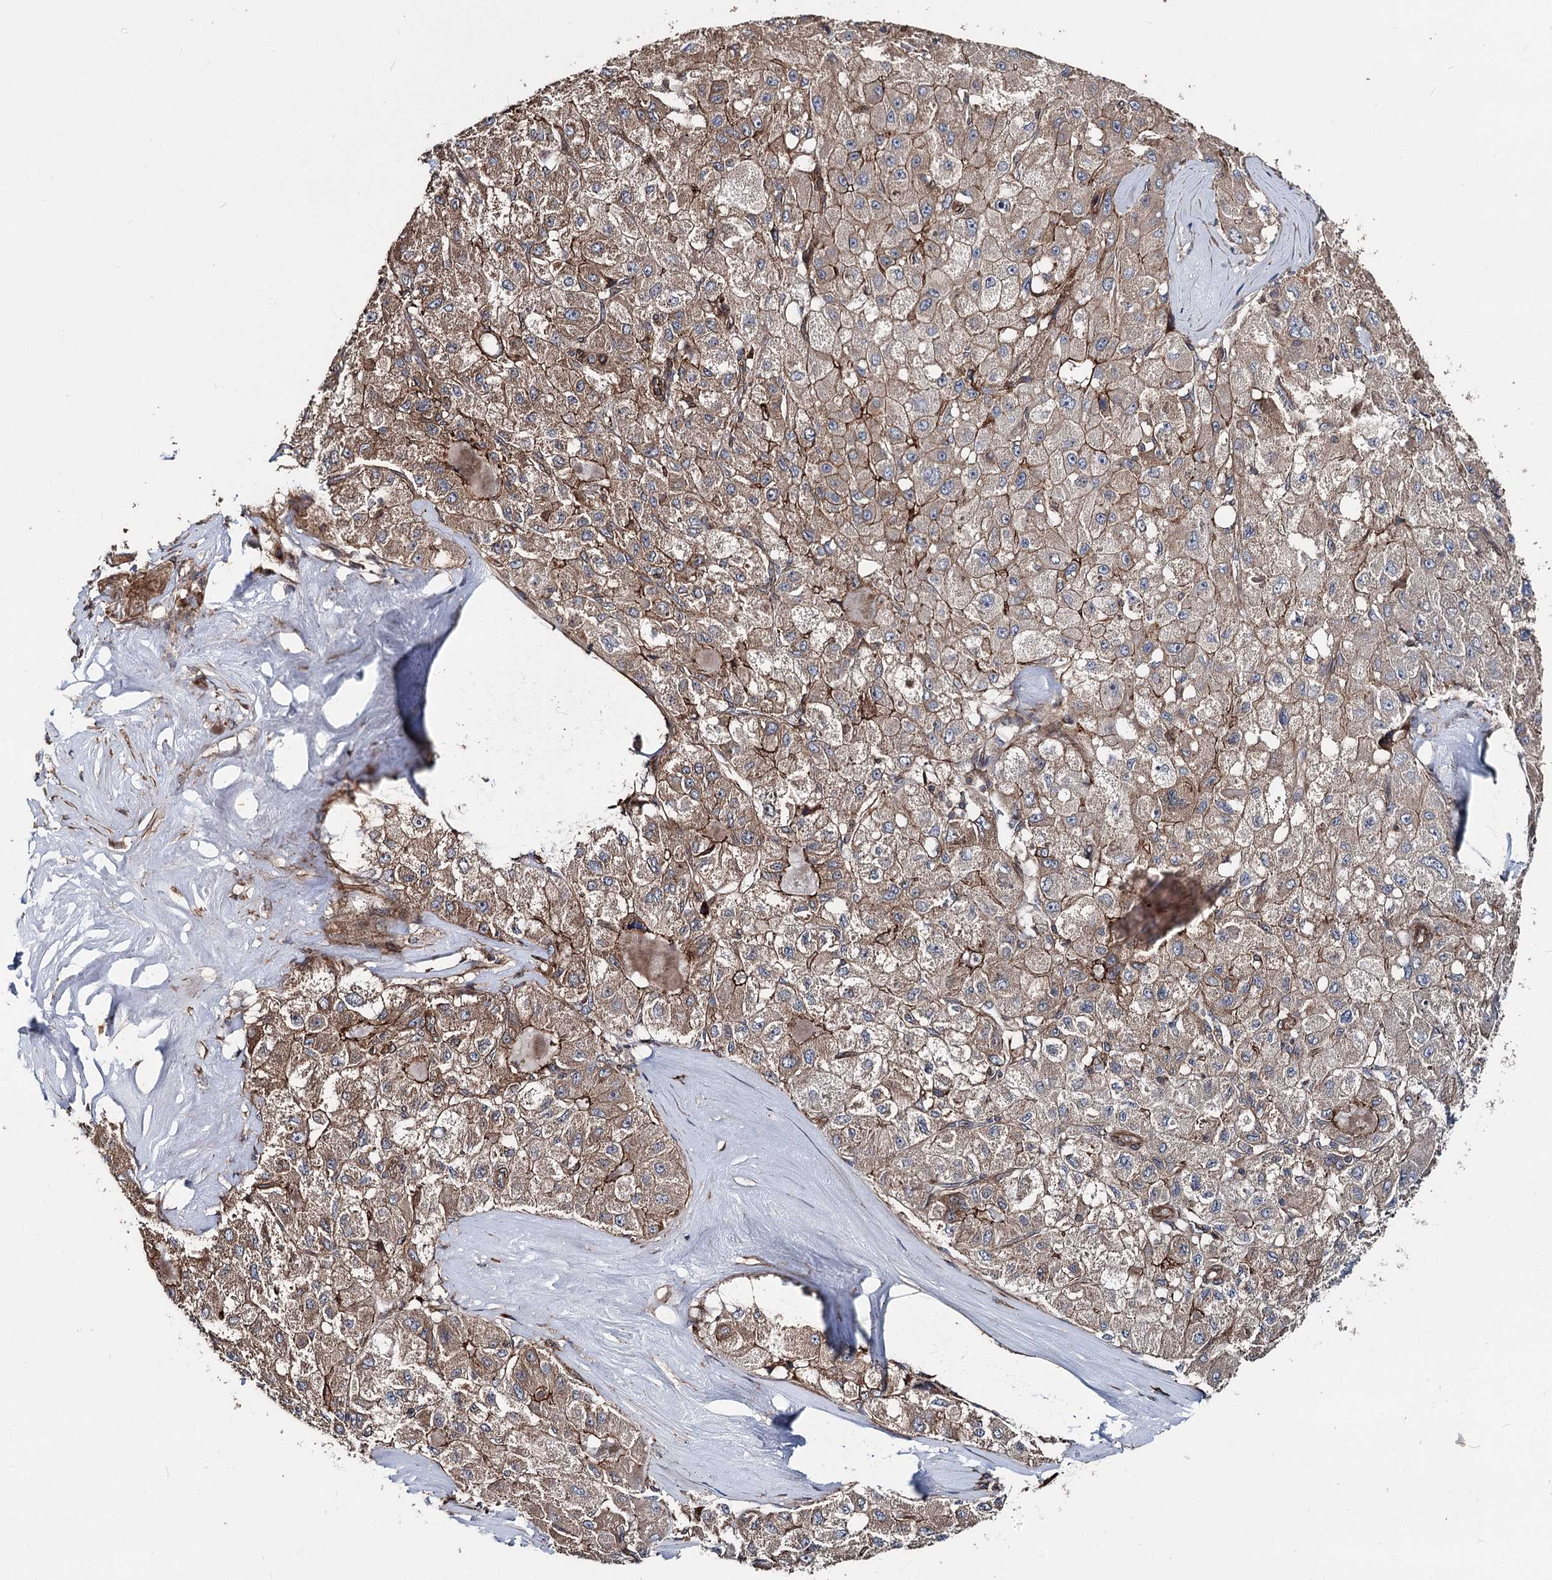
{"staining": {"intensity": "moderate", "quantity": ">75%", "location": "cytoplasmic/membranous"}, "tissue": "liver cancer", "cell_type": "Tumor cells", "image_type": "cancer", "snomed": [{"axis": "morphology", "description": "Carcinoma, Hepatocellular, NOS"}, {"axis": "topography", "description": "Liver"}], "caption": "Tumor cells demonstrate moderate cytoplasmic/membranous expression in approximately >75% of cells in hepatocellular carcinoma (liver).", "gene": "ITFG2", "patient": {"sex": "male", "age": 80}}